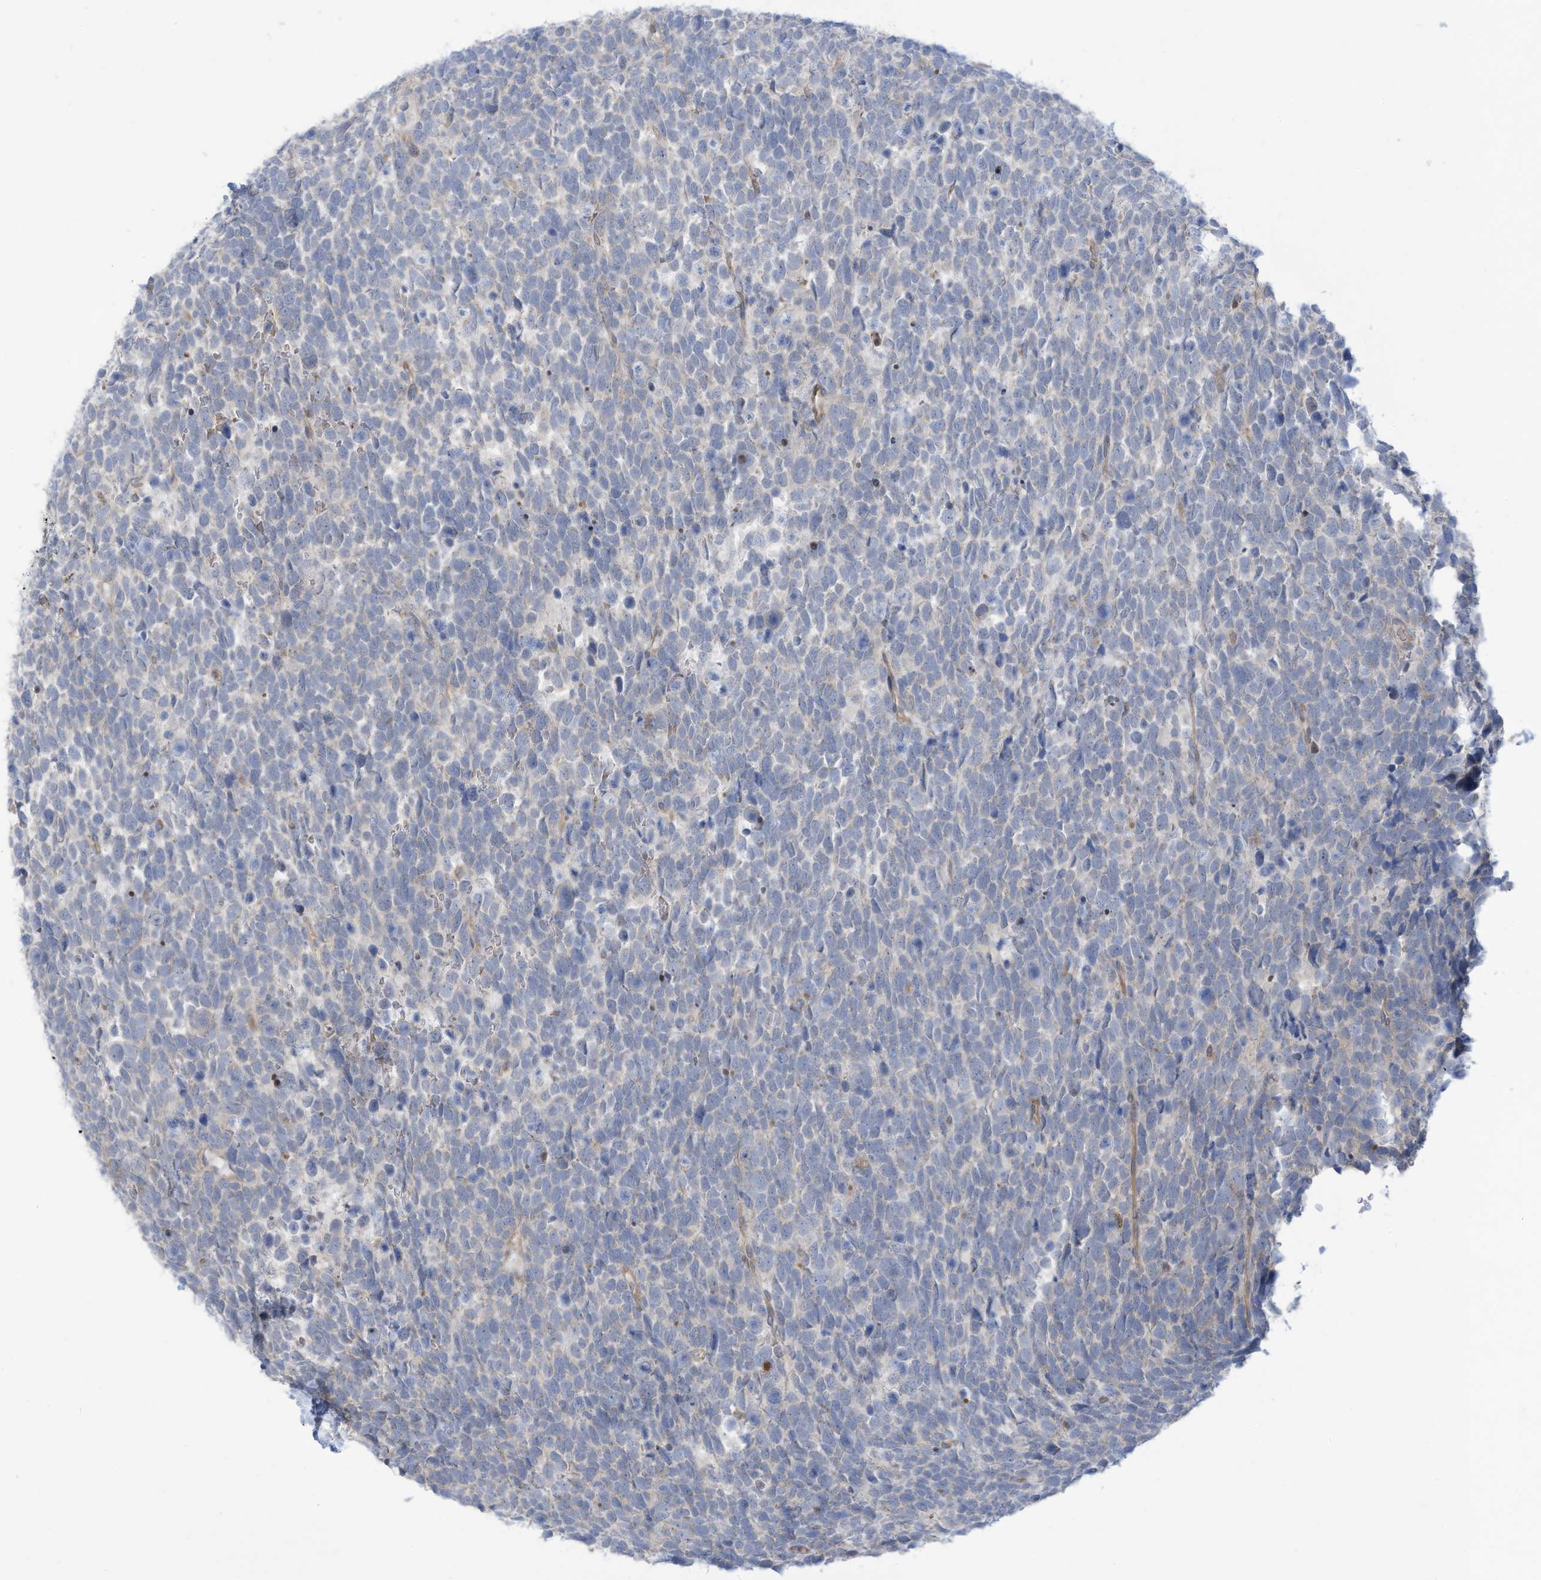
{"staining": {"intensity": "negative", "quantity": "none", "location": "none"}, "tissue": "urothelial cancer", "cell_type": "Tumor cells", "image_type": "cancer", "snomed": [{"axis": "morphology", "description": "Urothelial carcinoma, High grade"}, {"axis": "topography", "description": "Urinary bladder"}], "caption": "Tumor cells are negative for protein expression in human high-grade urothelial carcinoma. (DAB (3,3'-diaminobenzidine) immunohistochemistry, high magnification).", "gene": "ADAT2", "patient": {"sex": "female", "age": 82}}